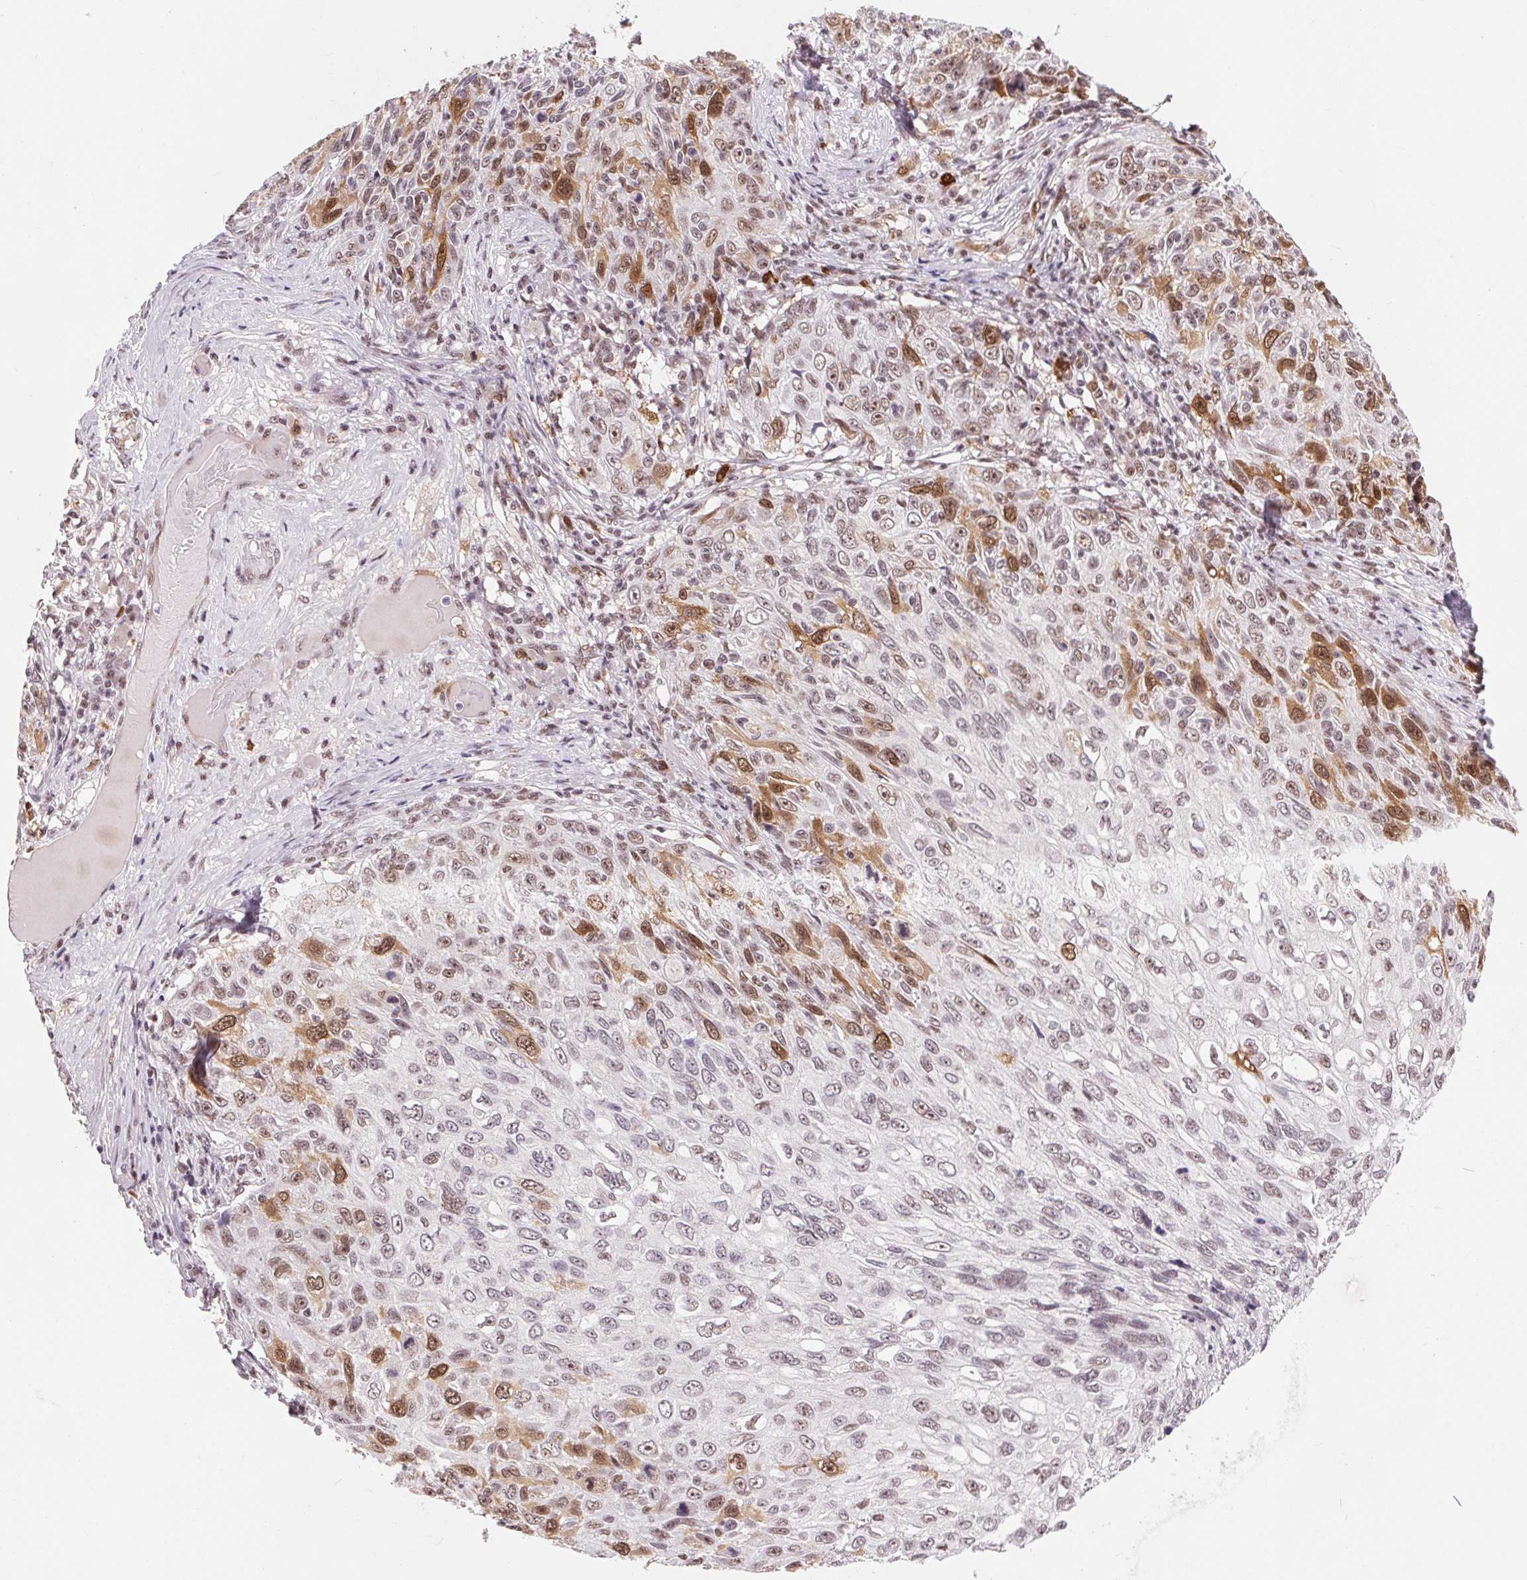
{"staining": {"intensity": "moderate", "quantity": "25%-75%", "location": "cytoplasmic/membranous,nuclear"}, "tissue": "skin cancer", "cell_type": "Tumor cells", "image_type": "cancer", "snomed": [{"axis": "morphology", "description": "Squamous cell carcinoma, NOS"}, {"axis": "topography", "description": "Skin"}], "caption": "Protein expression analysis of human squamous cell carcinoma (skin) reveals moderate cytoplasmic/membranous and nuclear expression in about 25%-75% of tumor cells. (Brightfield microscopy of DAB IHC at high magnification).", "gene": "CD2BP2", "patient": {"sex": "male", "age": 92}}